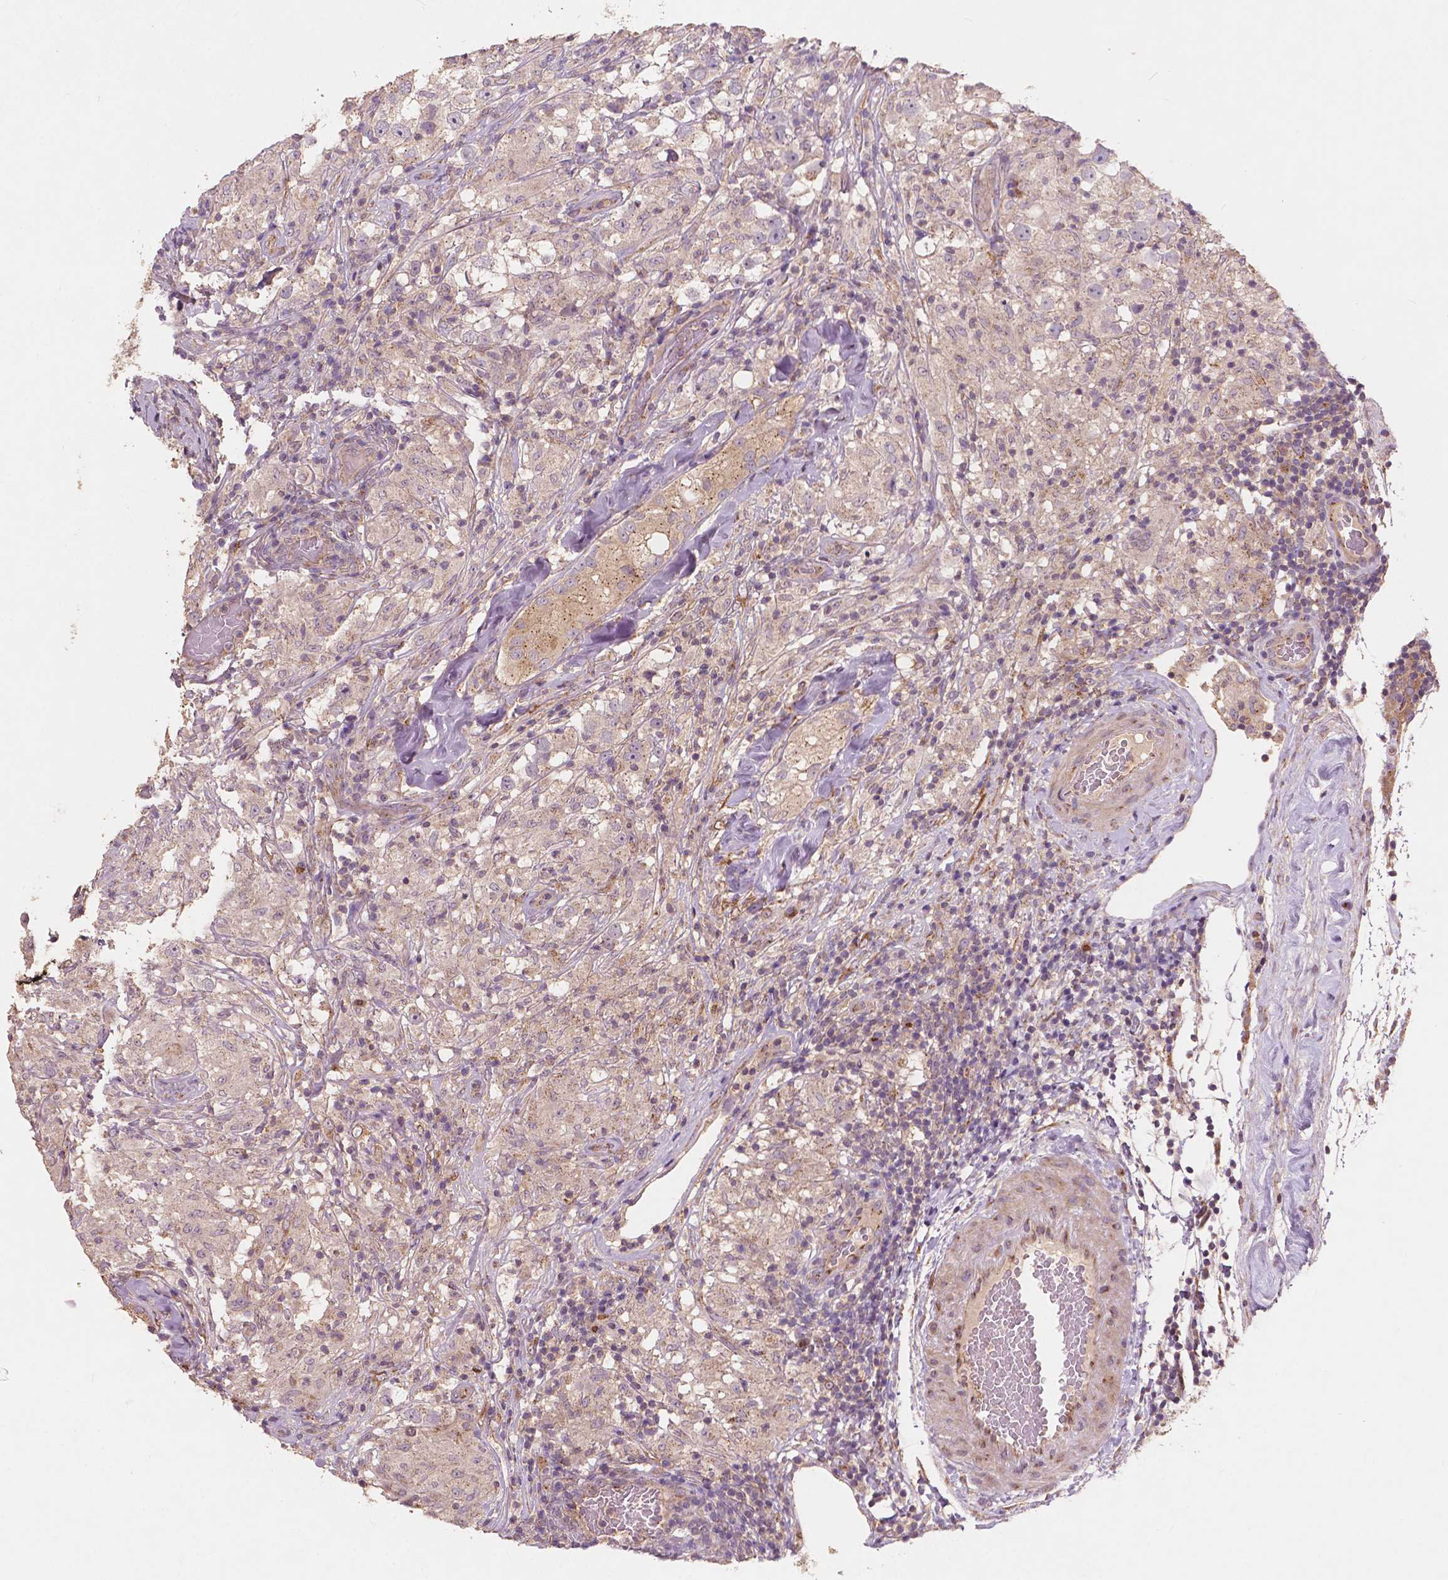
{"staining": {"intensity": "negative", "quantity": "none", "location": "none"}, "tissue": "testis cancer", "cell_type": "Tumor cells", "image_type": "cancer", "snomed": [{"axis": "morphology", "description": "Seminoma, NOS"}, {"axis": "topography", "description": "Testis"}], "caption": "Human testis cancer (seminoma) stained for a protein using IHC displays no expression in tumor cells.", "gene": "CHPT1", "patient": {"sex": "male", "age": 46}}